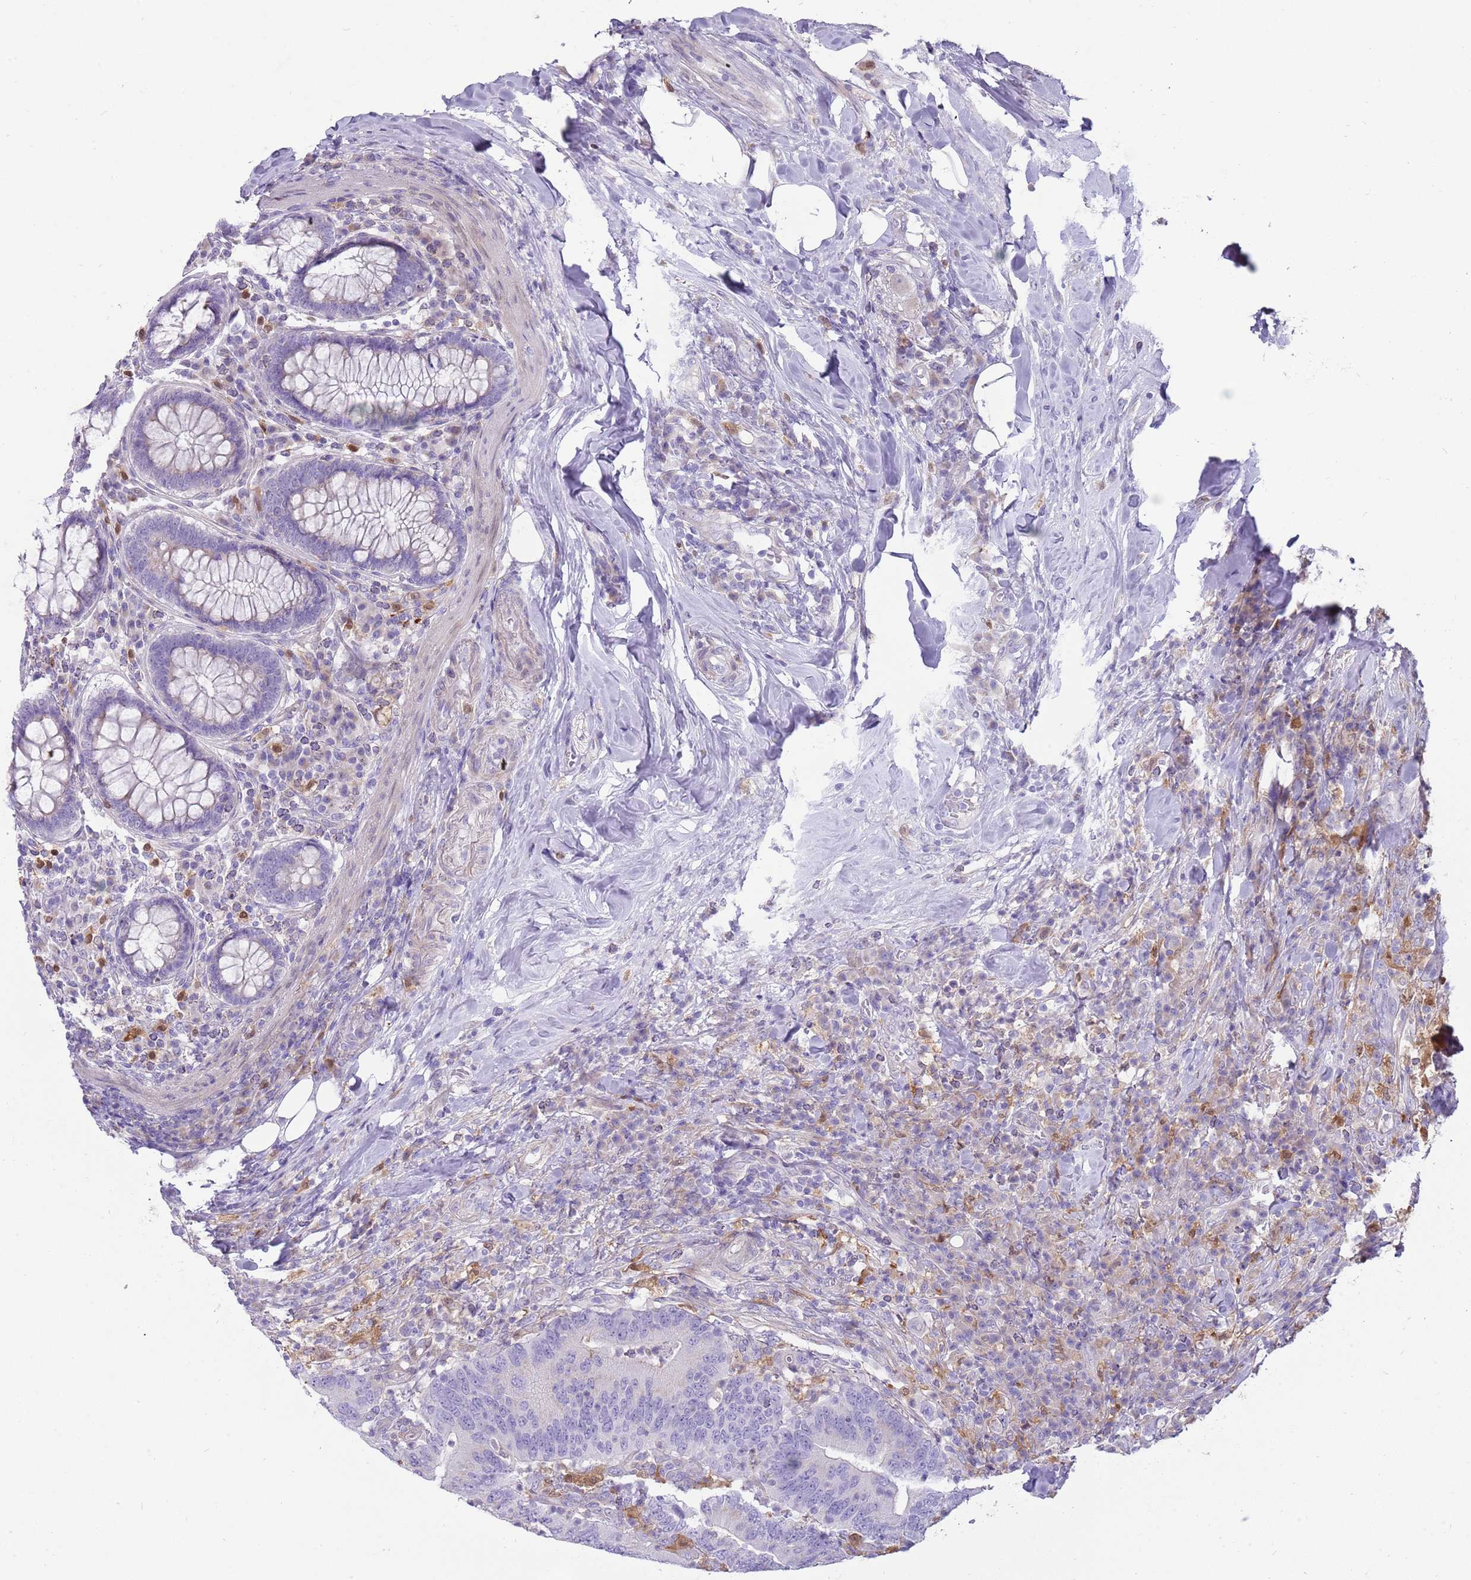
{"staining": {"intensity": "negative", "quantity": "none", "location": "none"}, "tissue": "colorectal cancer", "cell_type": "Tumor cells", "image_type": "cancer", "snomed": [{"axis": "morphology", "description": "Adenocarcinoma, NOS"}, {"axis": "topography", "description": "Colon"}], "caption": "Tumor cells show no significant expression in colorectal cancer. Nuclei are stained in blue.", "gene": "DIPK1C", "patient": {"sex": "female", "age": 66}}